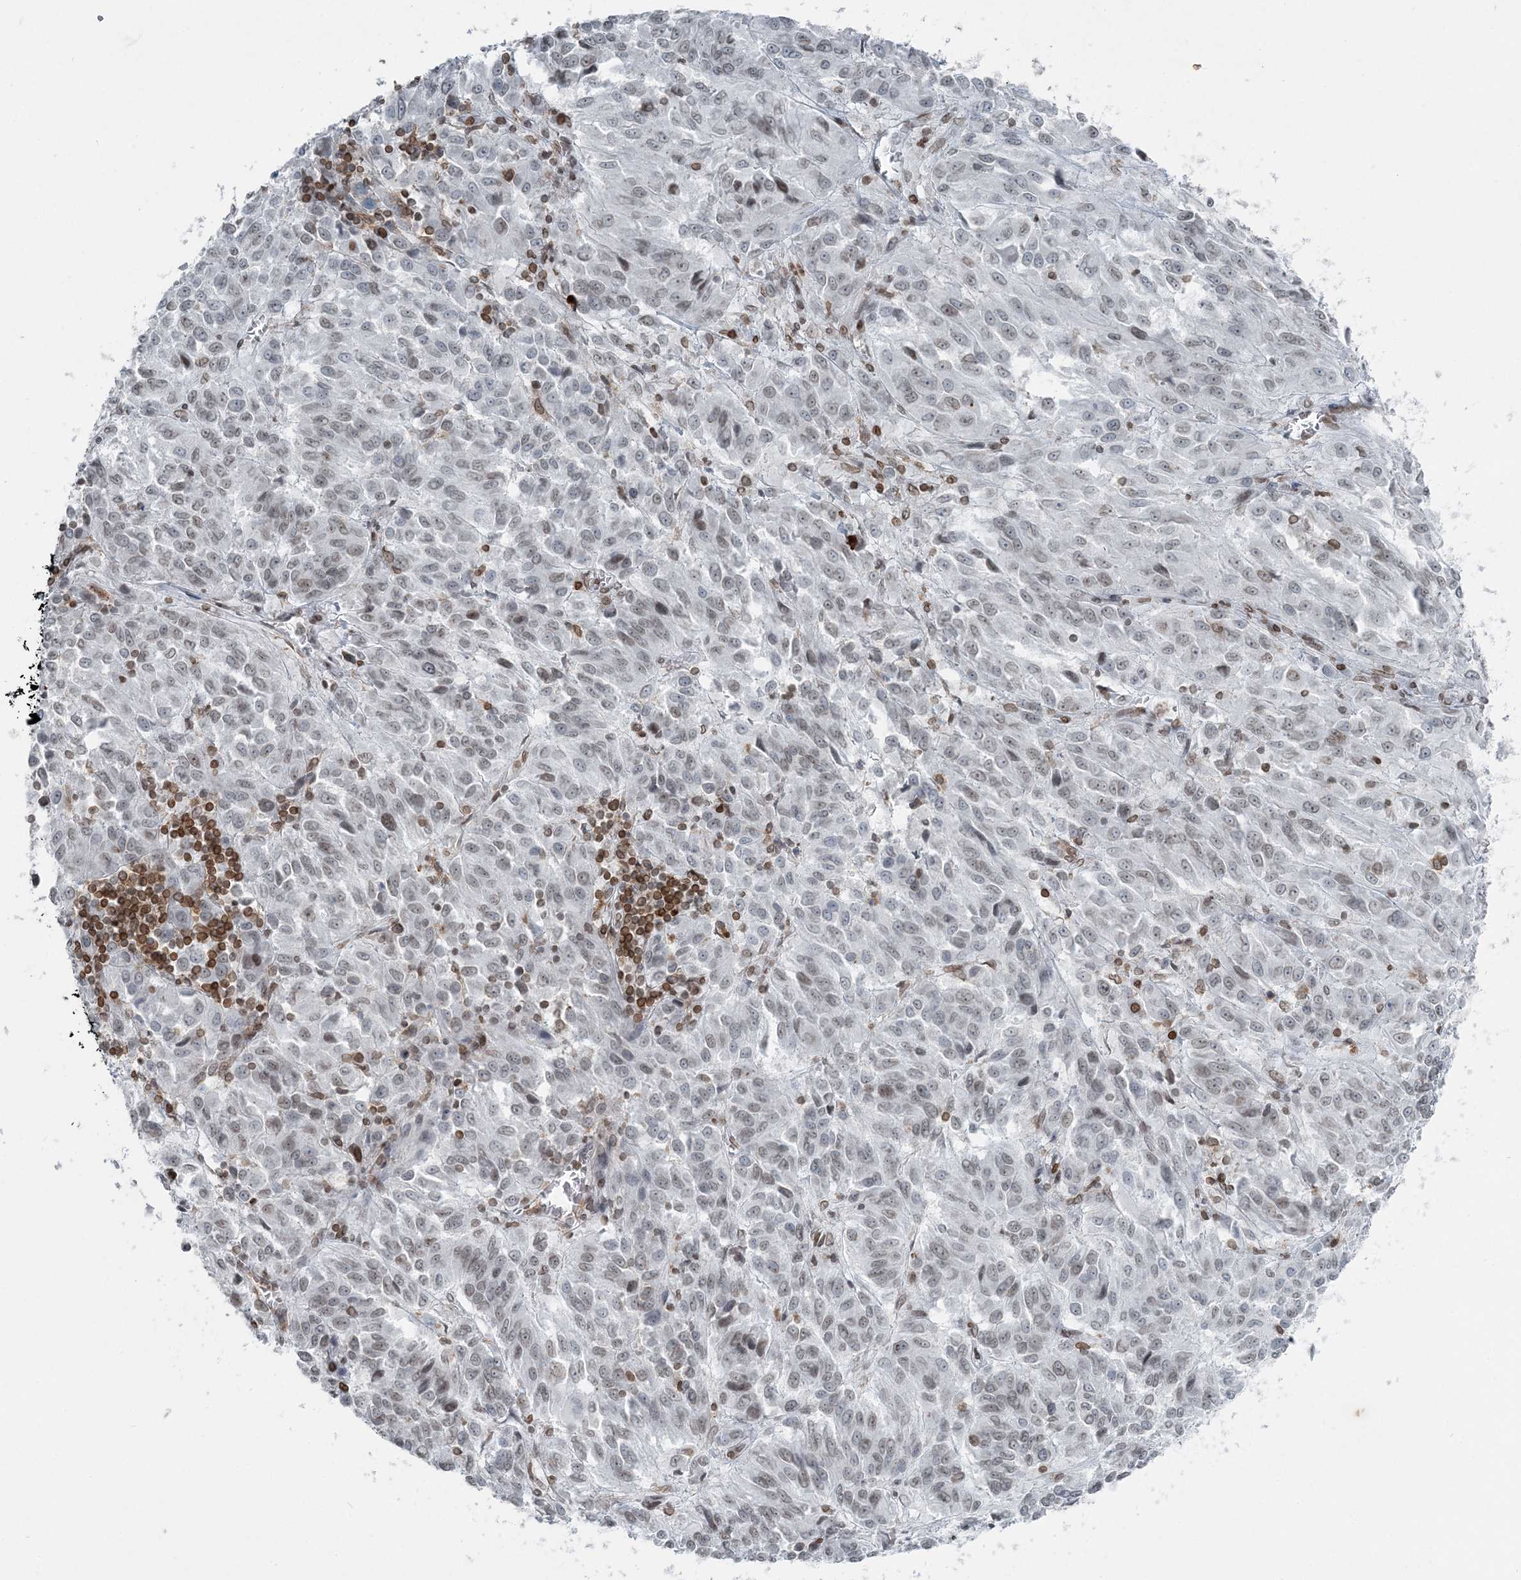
{"staining": {"intensity": "weak", "quantity": "<25%", "location": "nuclear"}, "tissue": "melanoma", "cell_type": "Tumor cells", "image_type": "cancer", "snomed": [{"axis": "morphology", "description": "Malignant melanoma, Metastatic site"}, {"axis": "topography", "description": "Lung"}], "caption": "IHC image of neoplastic tissue: malignant melanoma (metastatic site) stained with DAB reveals no significant protein expression in tumor cells.", "gene": "GJD4", "patient": {"sex": "male", "age": 64}}